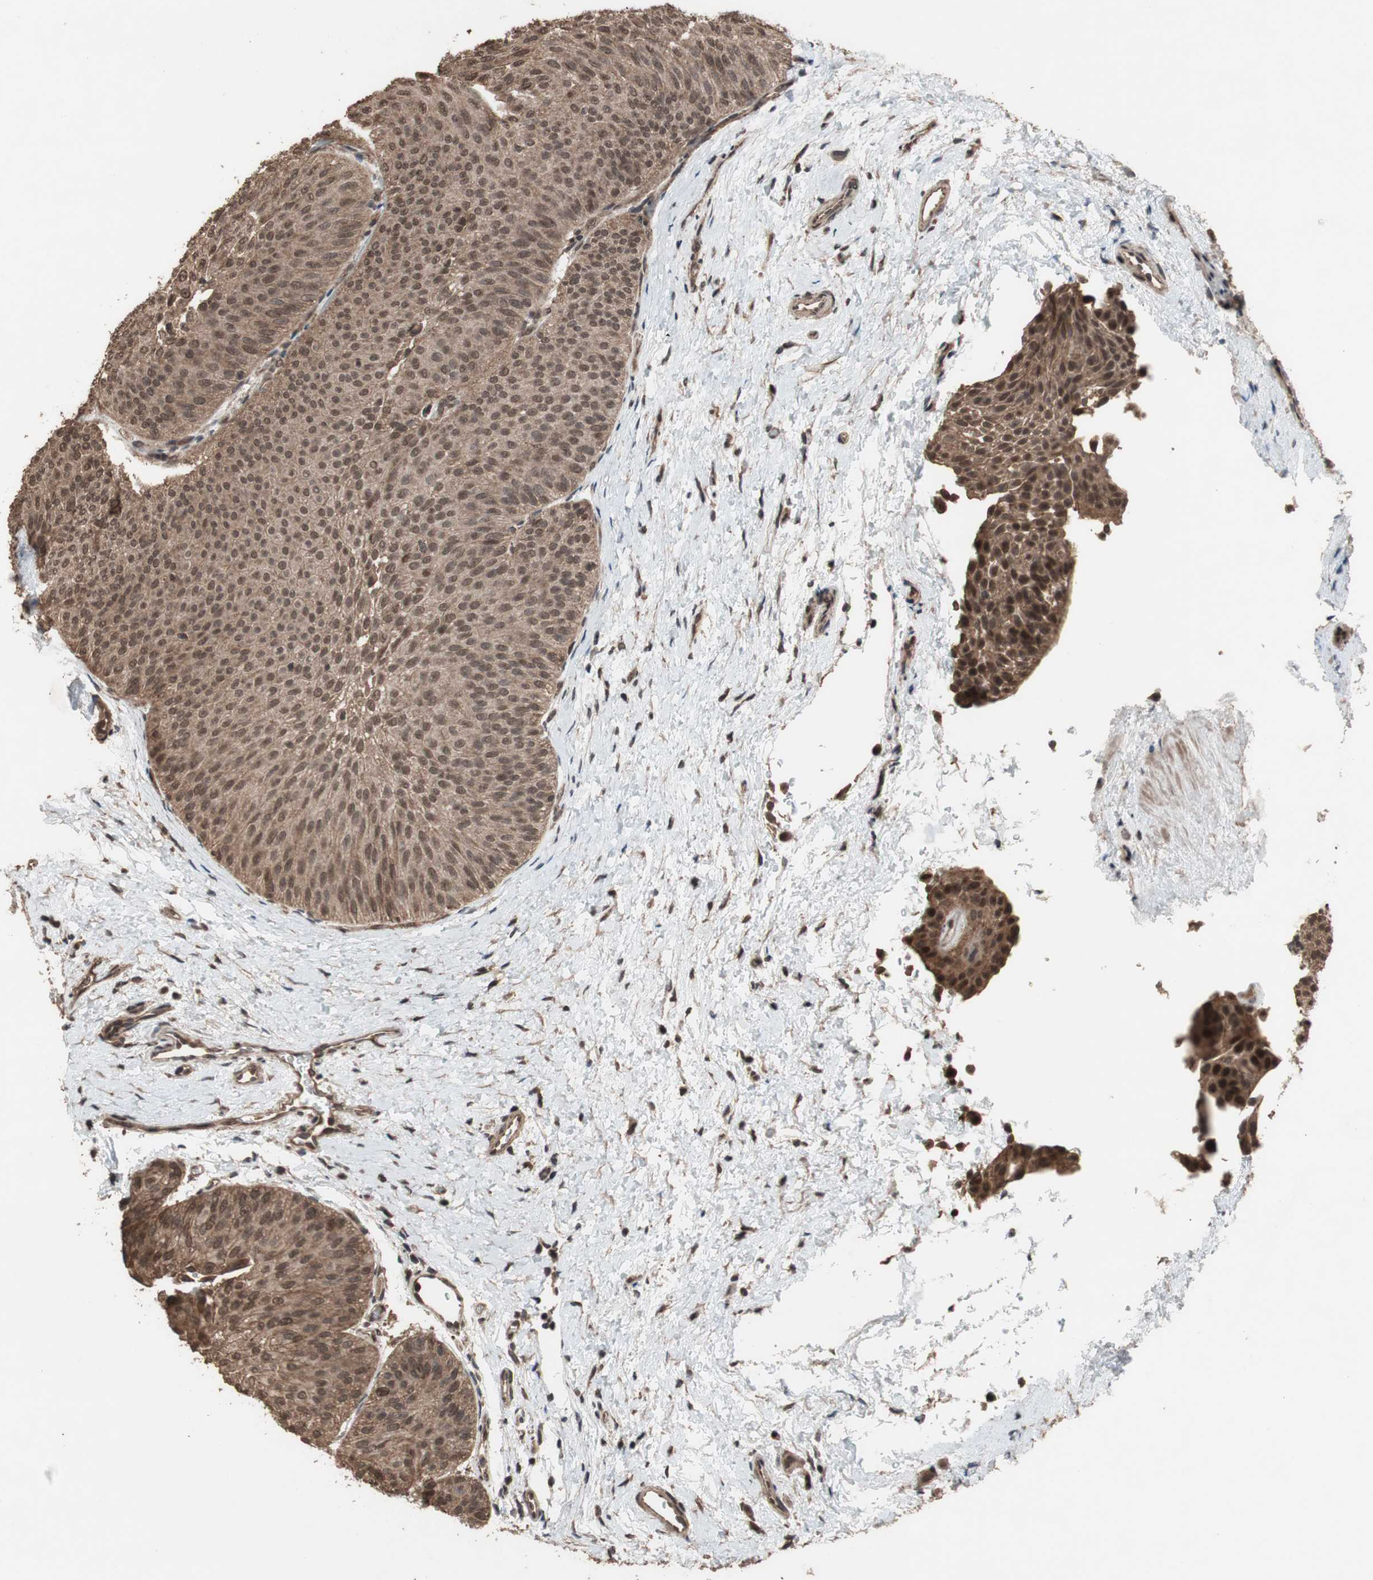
{"staining": {"intensity": "moderate", "quantity": ">75%", "location": "cytoplasmic/membranous,nuclear"}, "tissue": "urothelial cancer", "cell_type": "Tumor cells", "image_type": "cancer", "snomed": [{"axis": "morphology", "description": "Urothelial carcinoma, Low grade"}, {"axis": "topography", "description": "Urinary bladder"}], "caption": "Protein staining of low-grade urothelial carcinoma tissue displays moderate cytoplasmic/membranous and nuclear staining in approximately >75% of tumor cells. The protein is shown in brown color, while the nuclei are stained blue.", "gene": "KANSL1", "patient": {"sex": "female", "age": 60}}